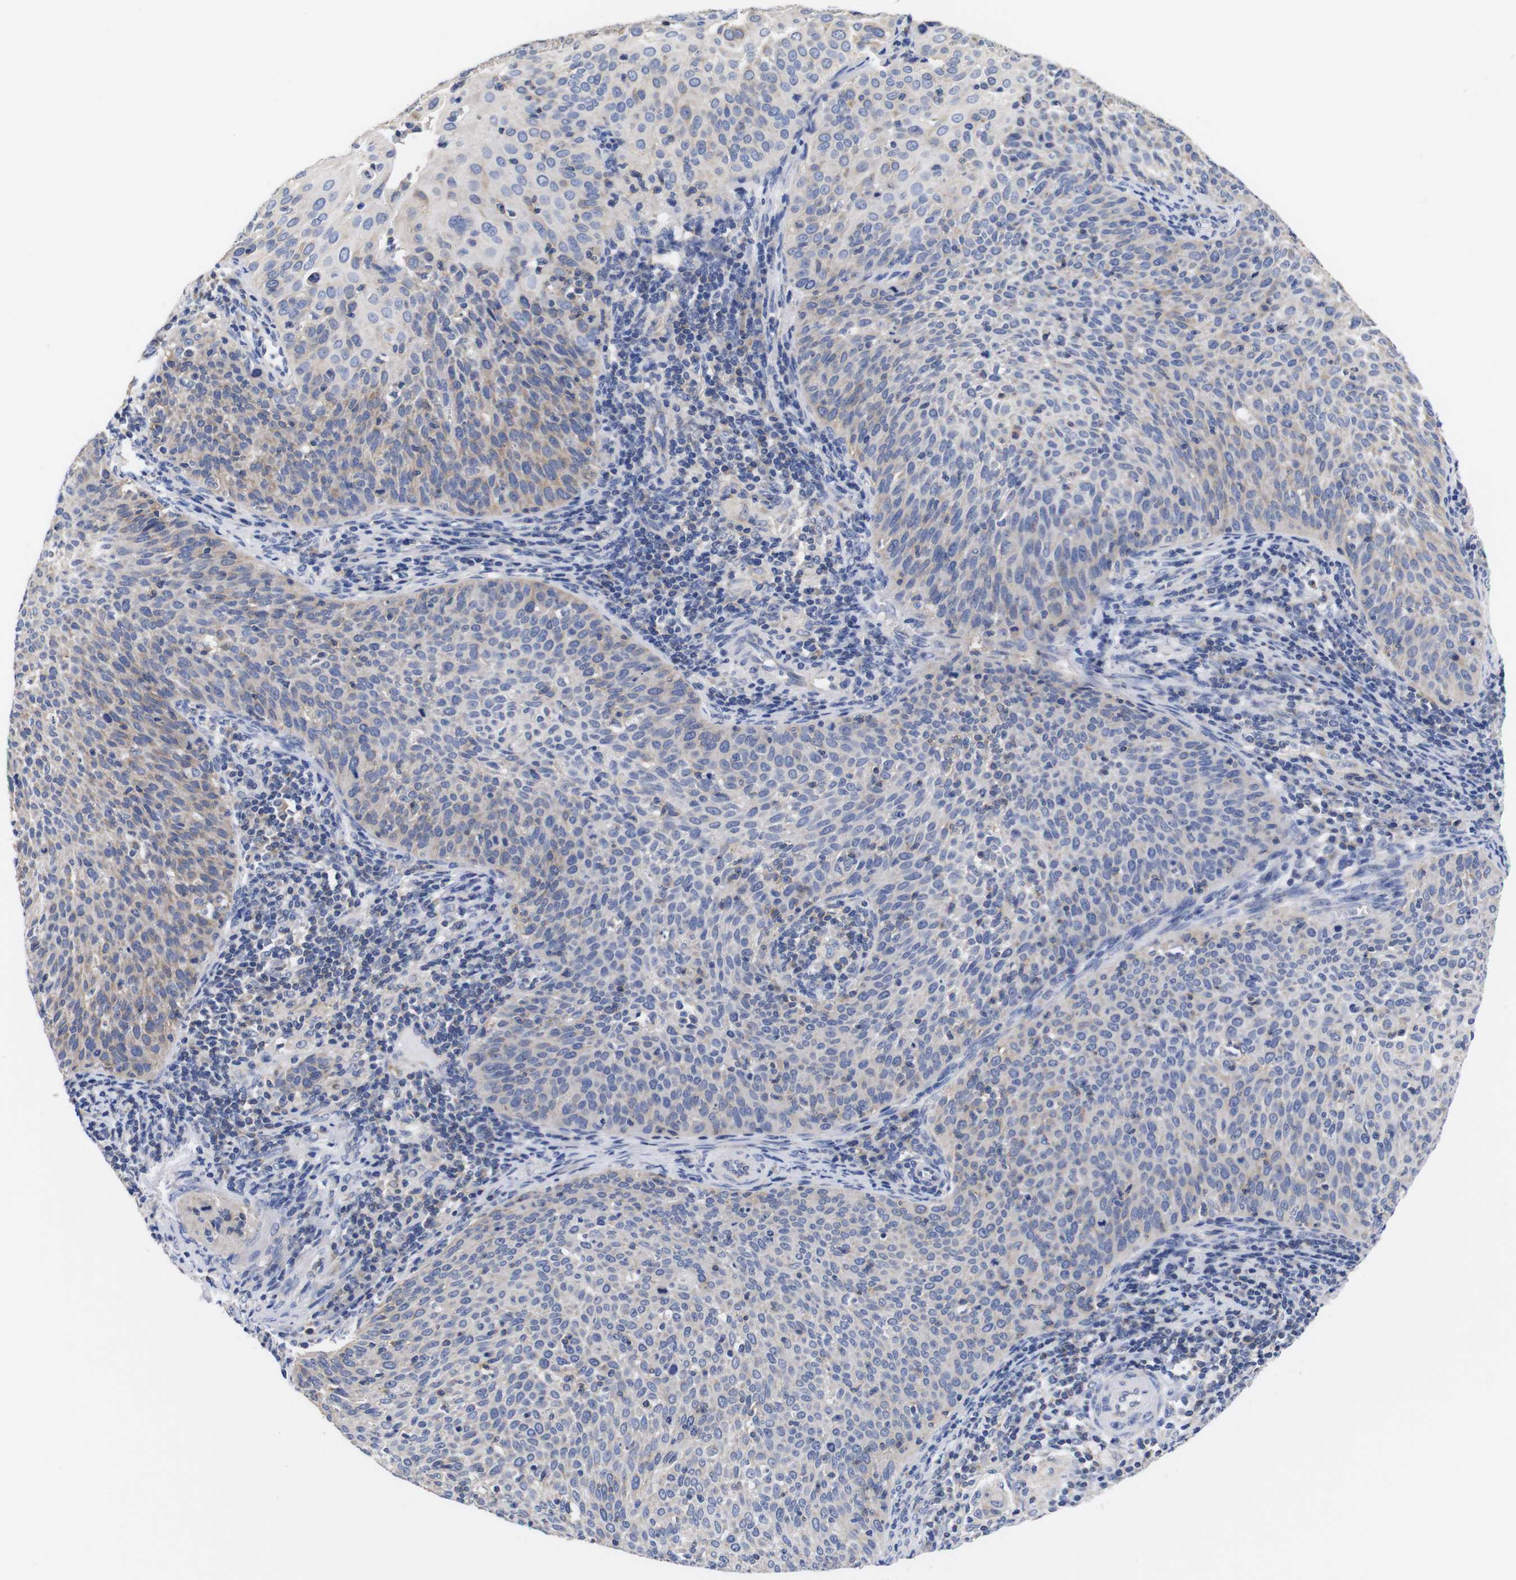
{"staining": {"intensity": "weak", "quantity": "<25%", "location": "cytoplasmic/membranous"}, "tissue": "cervical cancer", "cell_type": "Tumor cells", "image_type": "cancer", "snomed": [{"axis": "morphology", "description": "Squamous cell carcinoma, NOS"}, {"axis": "topography", "description": "Cervix"}], "caption": "An immunohistochemistry histopathology image of cervical cancer is shown. There is no staining in tumor cells of cervical cancer.", "gene": "OPN3", "patient": {"sex": "female", "age": 38}}